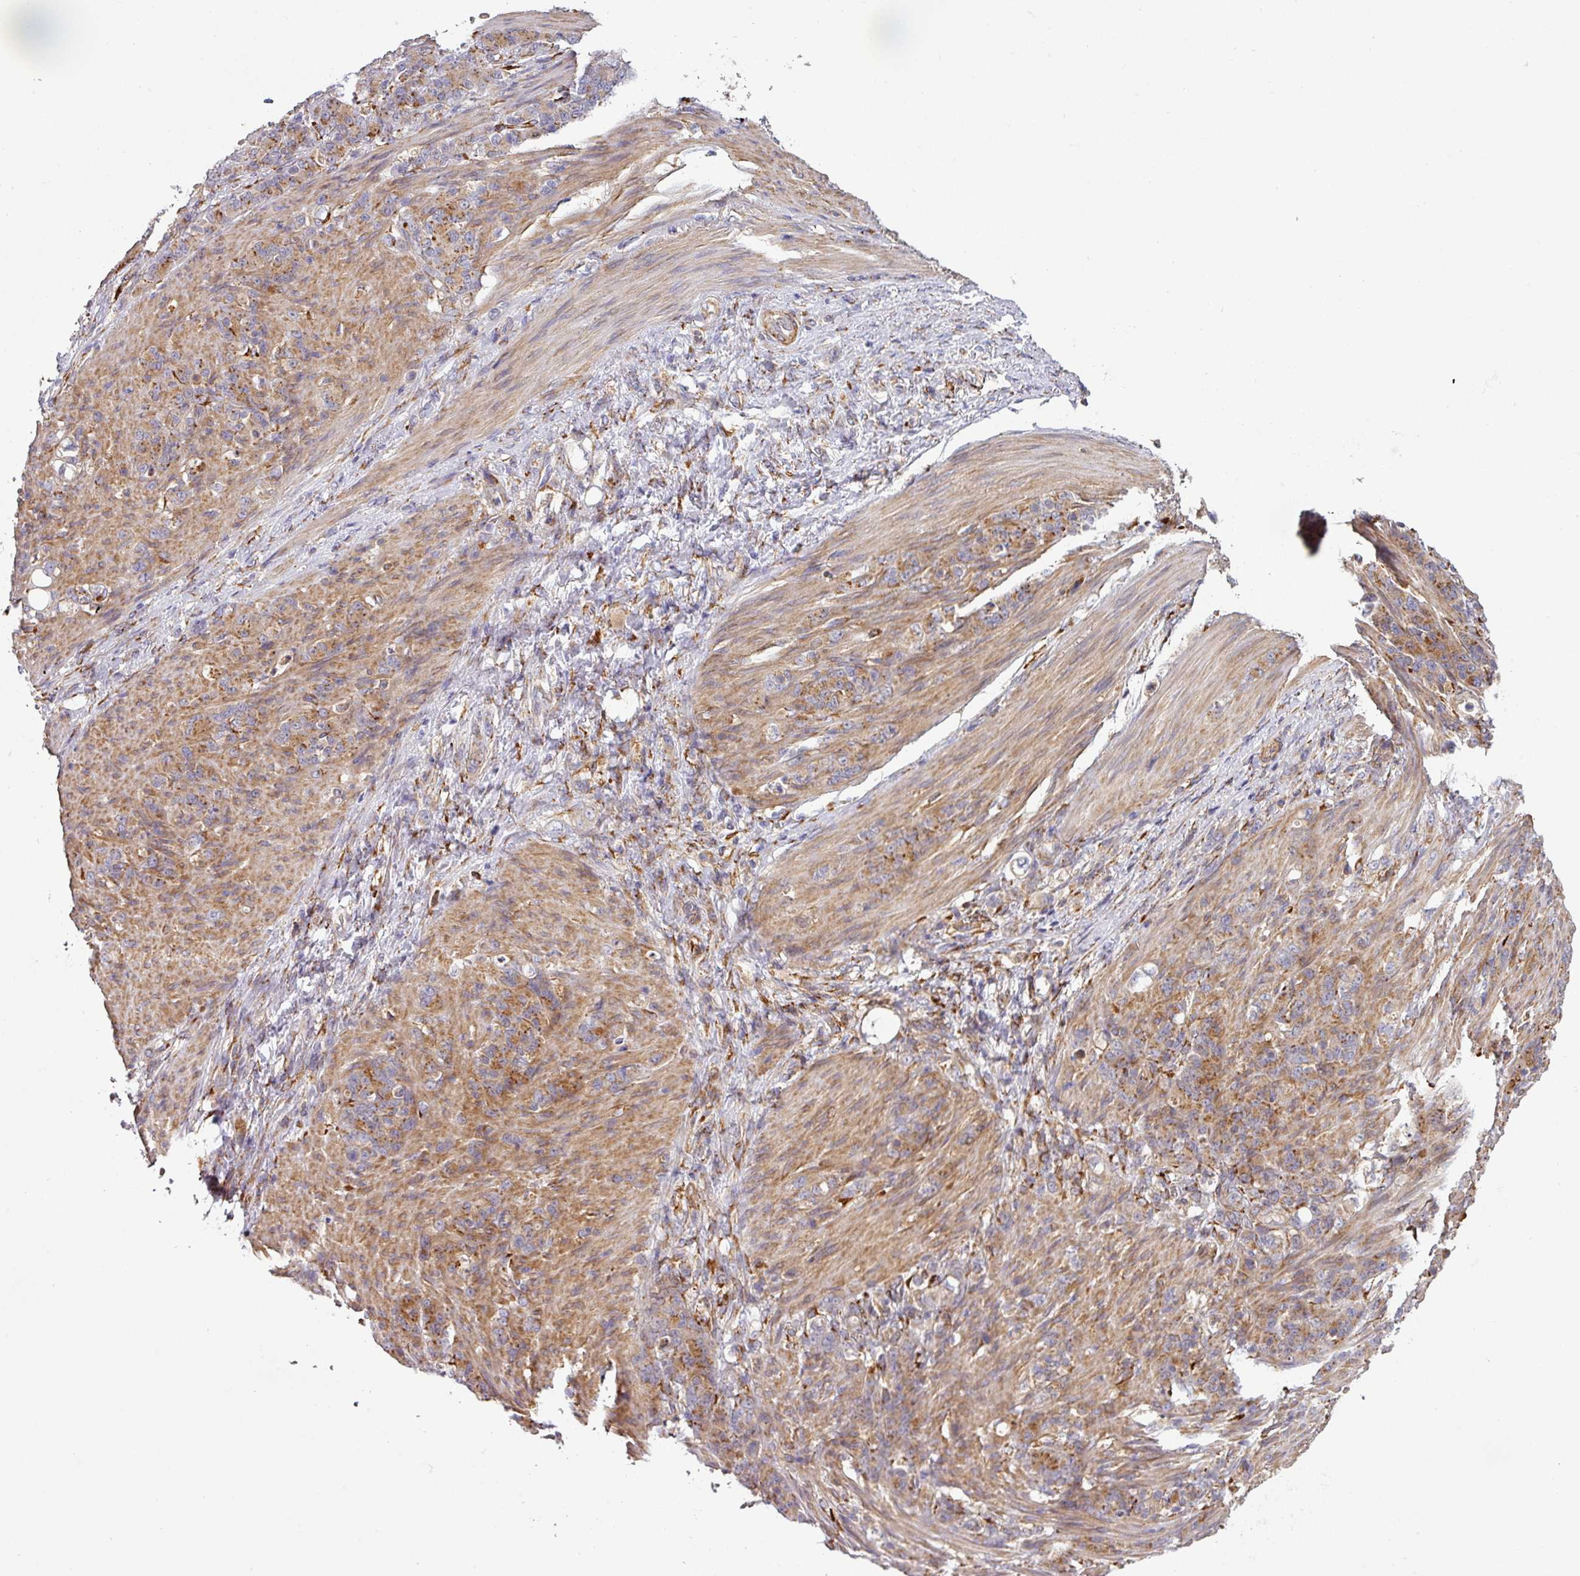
{"staining": {"intensity": "weak", "quantity": "25%-75%", "location": "cytoplasmic/membranous"}, "tissue": "stomach cancer", "cell_type": "Tumor cells", "image_type": "cancer", "snomed": [{"axis": "morphology", "description": "Adenocarcinoma, NOS"}, {"axis": "topography", "description": "Stomach"}], "caption": "IHC image of neoplastic tissue: human stomach cancer stained using IHC reveals low levels of weak protein expression localized specifically in the cytoplasmic/membranous of tumor cells, appearing as a cytoplasmic/membranous brown color.", "gene": "ZNF268", "patient": {"sex": "female", "age": 79}}